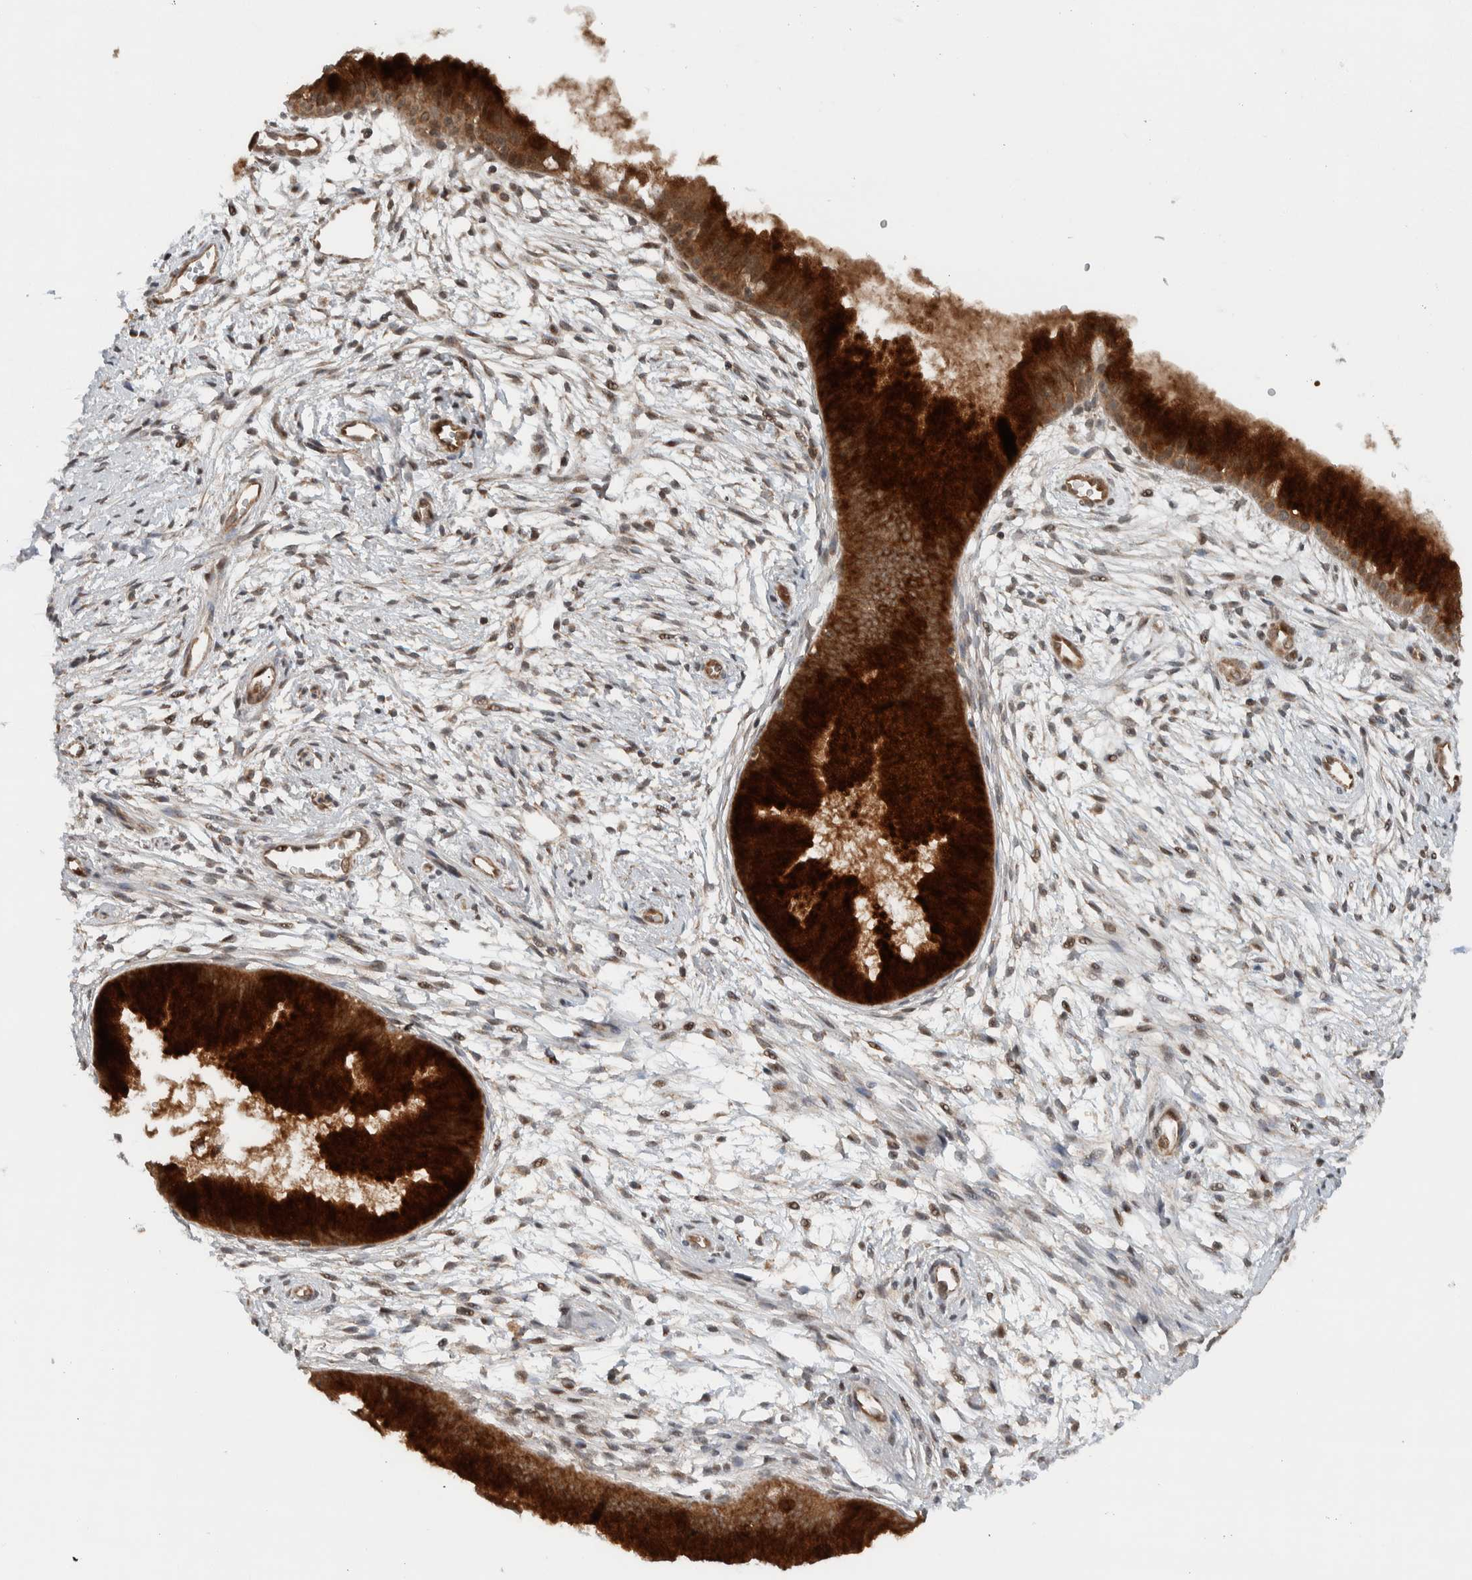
{"staining": {"intensity": "strong", "quantity": ">75%", "location": "cytoplasmic/membranous"}, "tissue": "cervix", "cell_type": "Glandular cells", "image_type": "normal", "snomed": [{"axis": "morphology", "description": "Normal tissue, NOS"}, {"axis": "topography", "description": "Cervix"}], "caption": "Immunohistochemistry histopathology image of unremarkable cervix stained for a protein (brown), which displays high levels of strong cytoplasmic/membranous staining in approximately >75% of glandular cells.", "gene": "KLHL6", "patient": {"sex": "female", "age": 39}}